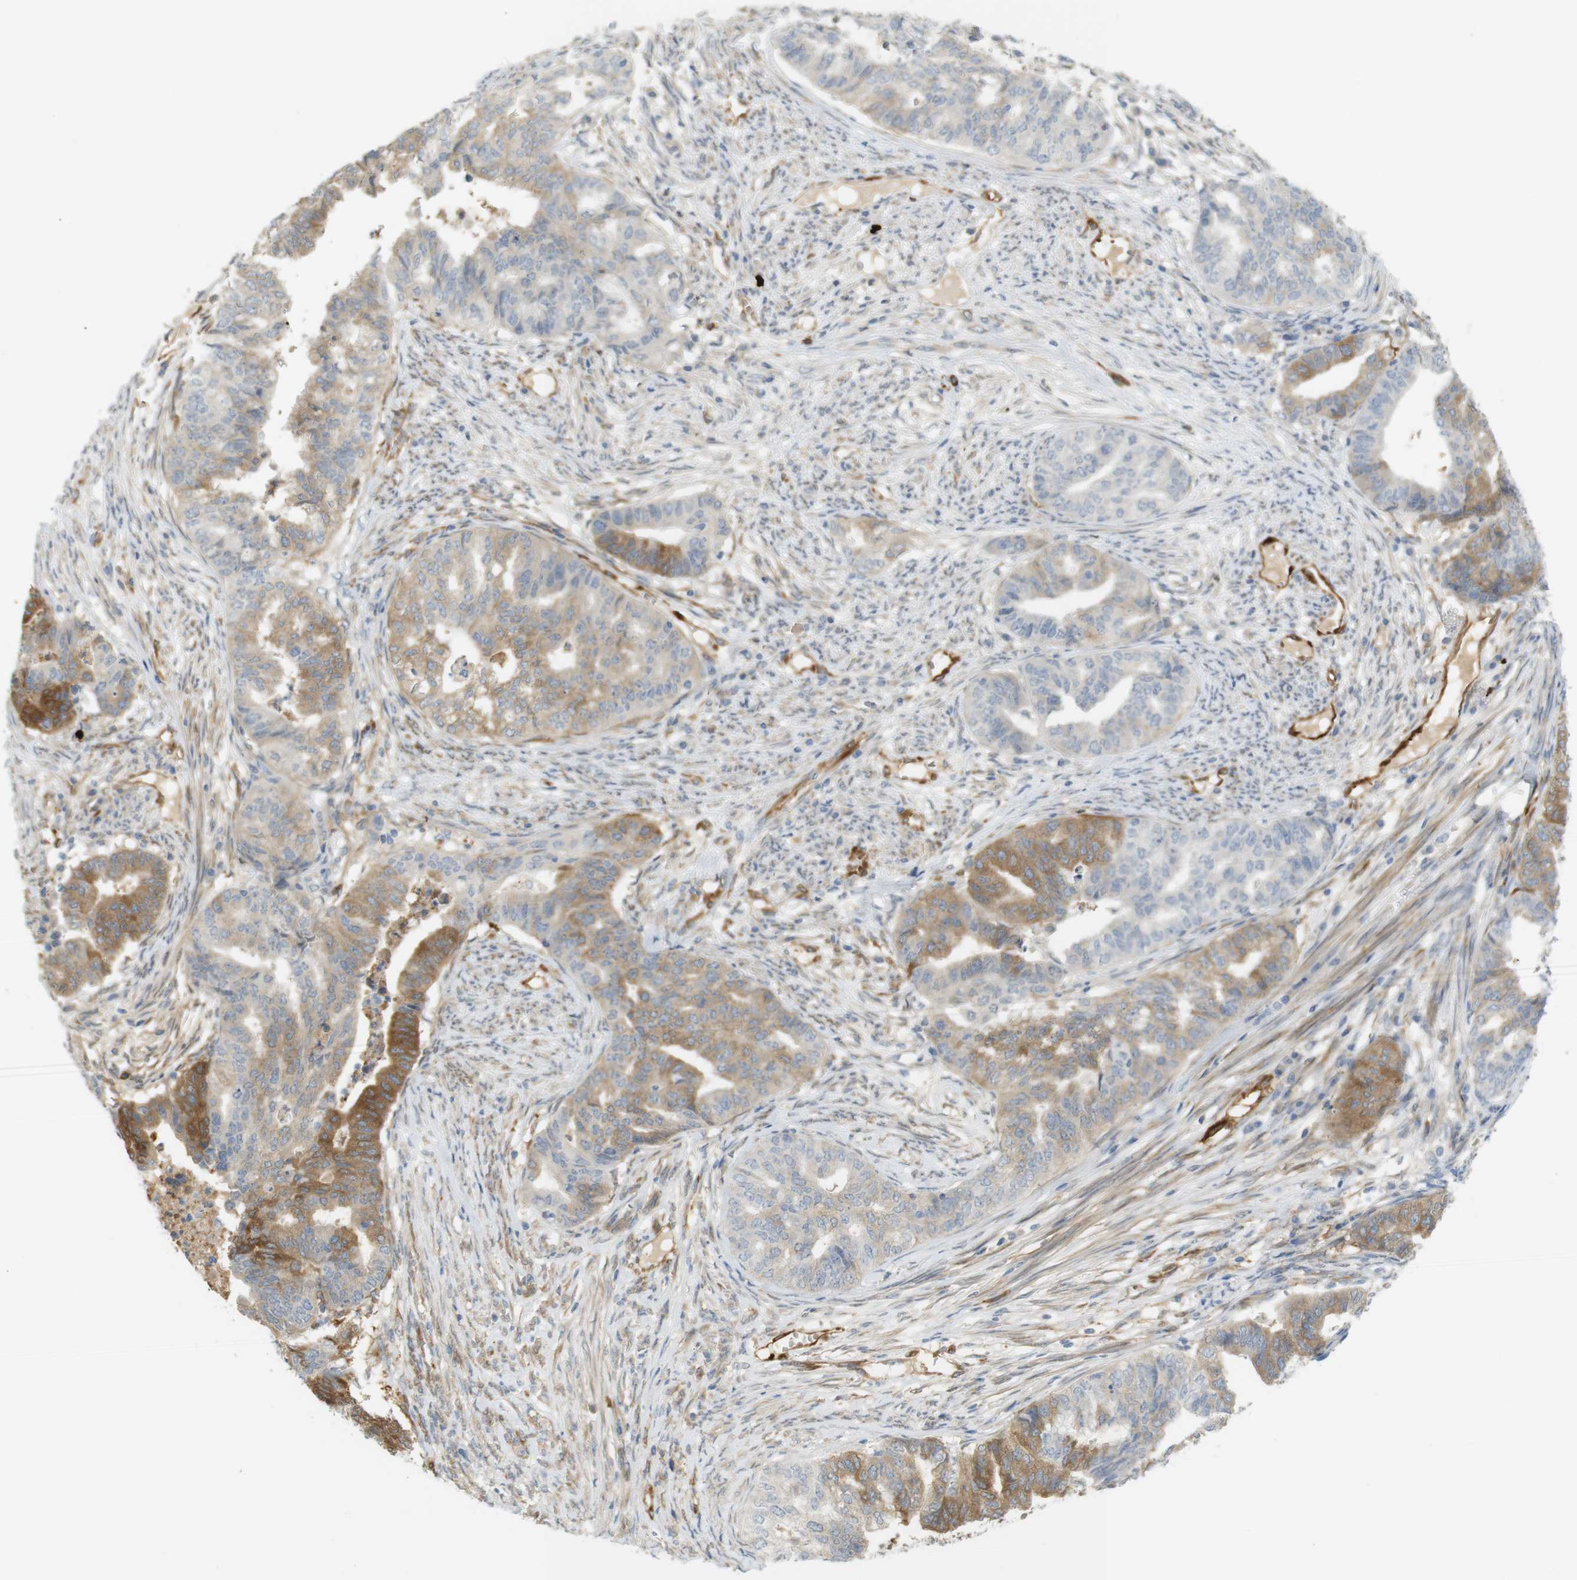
{"staining": {"intensity": "moderate", "quantity": "25%-75%", "location": "cytoplasmic/membranous"}, "tissue": "endometrial cancer", "cell_type": "Tumor cells", "image_type": "cancer", "snomed": [{"axis": "morphology", "description": "Adenocarcinoma, NOS"}, {"axis": "topography", "description": "Endometrium"}], "caption": "Brown immunohistochemical staining in endometrial cancer (adenocarcinoma) reveals moderate cytoplasmic/membranous expression in approximately 25%-75% of tumor cells.", "gene": "PDE3A", "patient": {"sex": "female", "age": 79}}